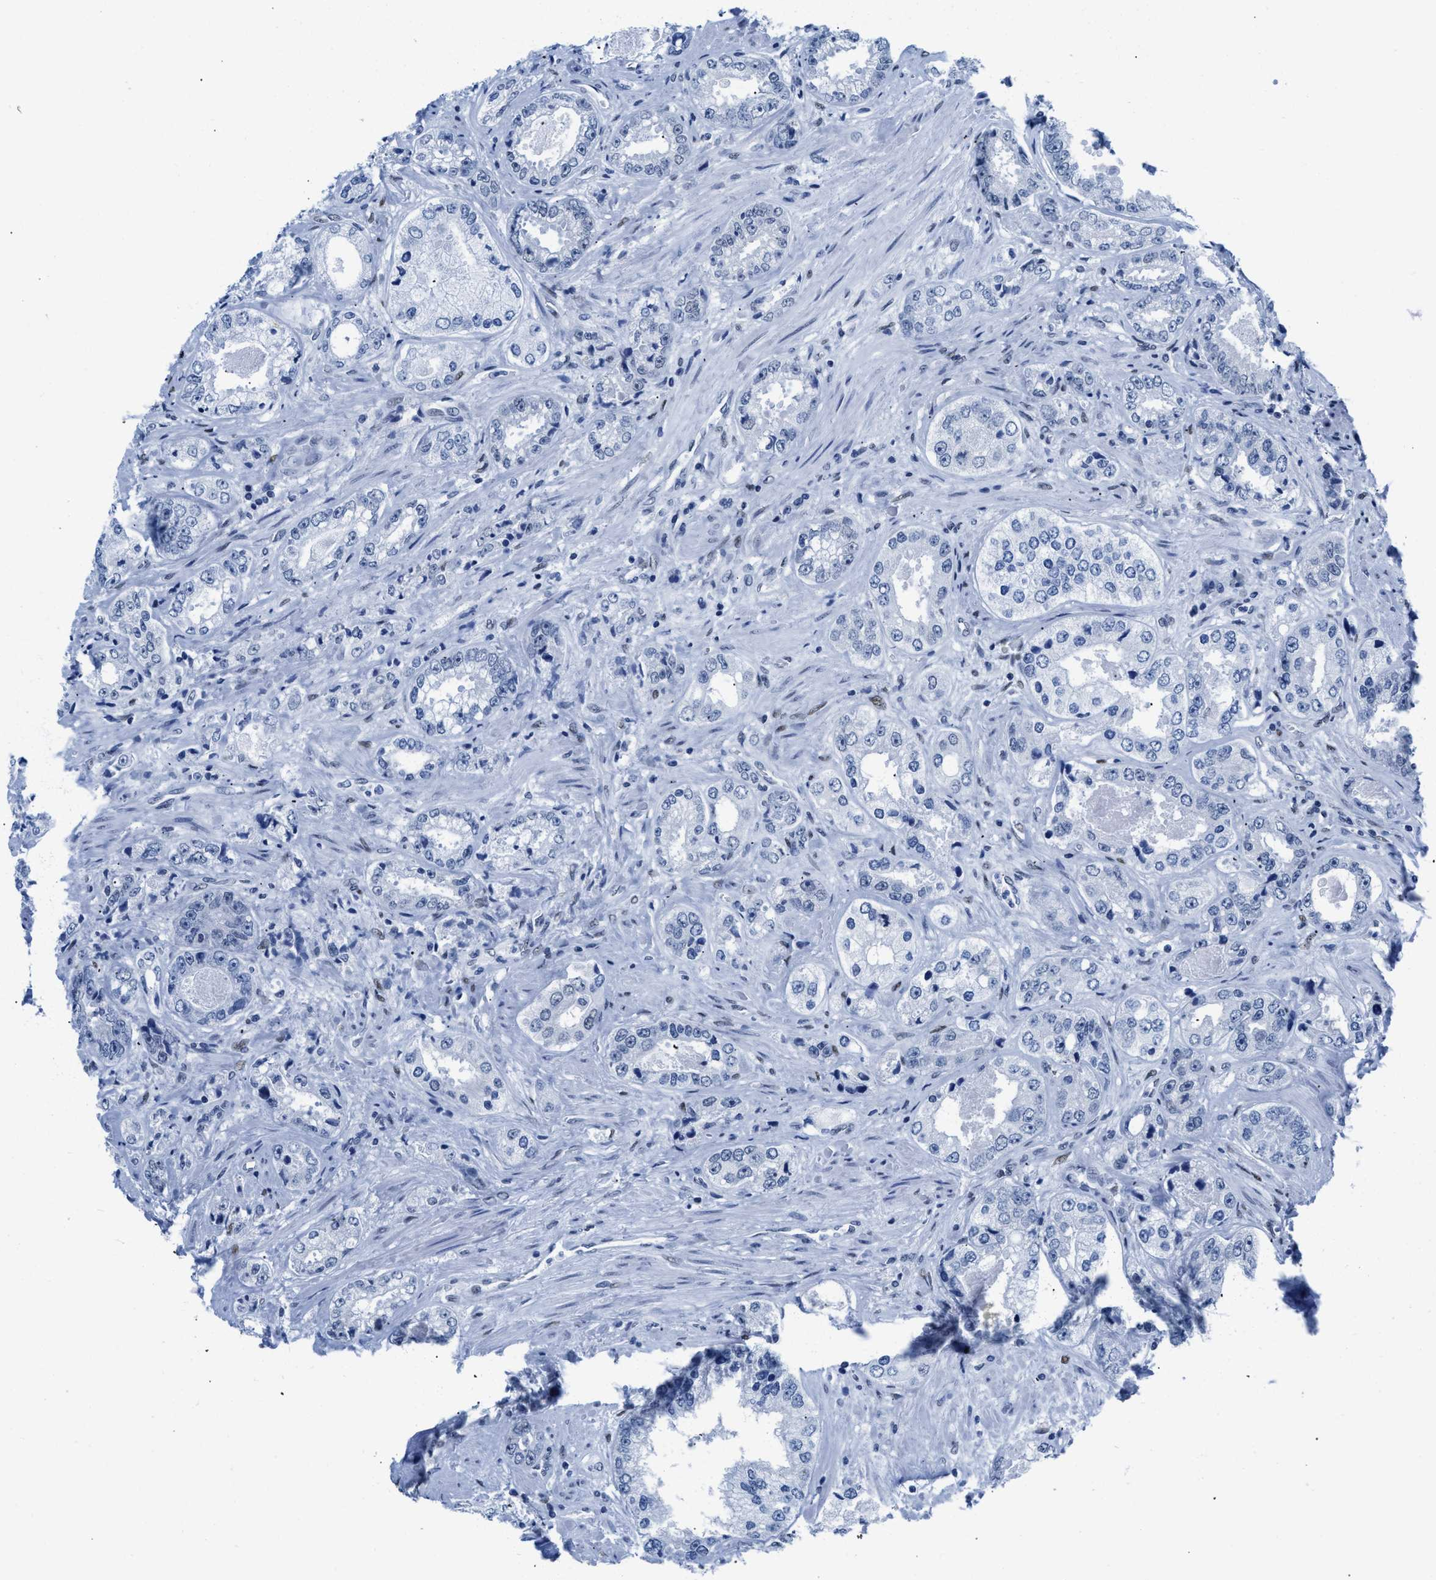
{"staining": {"intensity": "negative", "quantity": "none", "location": "none"}, "tissue": "prostate cancer", "cell_type": "Tumor cells", "image_type": "cancer", "snomed": [{"axis": "morphology", "description": "Adenocarcinoma, High grade"}, {"axis": "topography", "description": "Prostate"}], "caption": "This is an immunohistochemistry (IHC) photomicrograph of human prostate cancer. There is no positivity in tumor cells.", "gene": "CTBP1", "patient": {"sex": "male", "age": 61}}